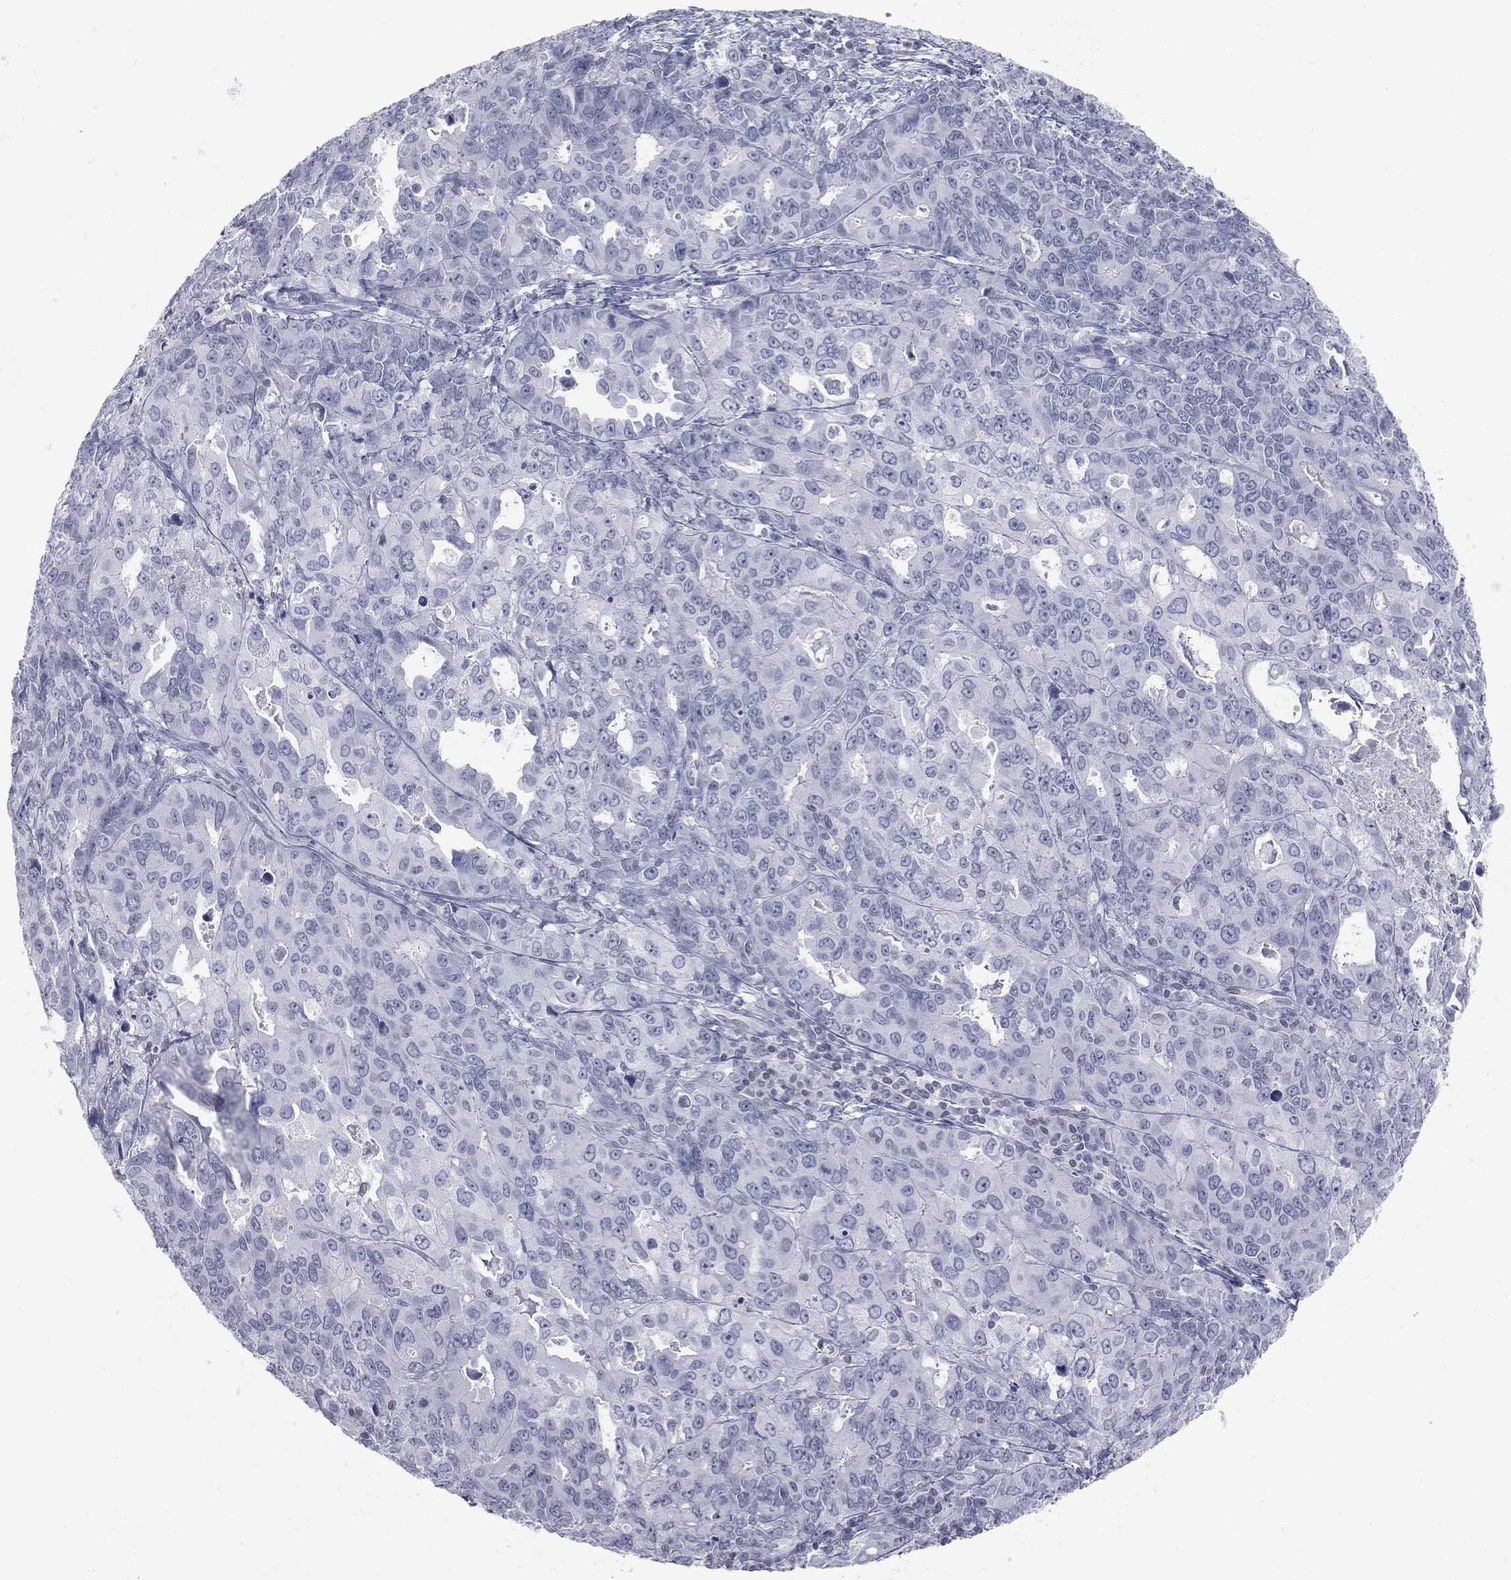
{"staining": {"intensity": "negative", "quantity": "none", "location": "none"}, "tissue": "endometrial cancer", "cell_type": "Tumor cells", "image_type": "cancer", "snomed": [{"axis": "morphology", "description": "Adenocarcinoma, NOS"}, {"axis": "topography", "description": "Uterus"}], "caption": "An immunohistochemistry photomicrograph of adenocarcinoma (endometrial) is shown. There is no staining in tumor cells of adenocarcinoma (endometrial).", "gene": "ALDOB", "patient": {"sex": "female", "age": 79}}